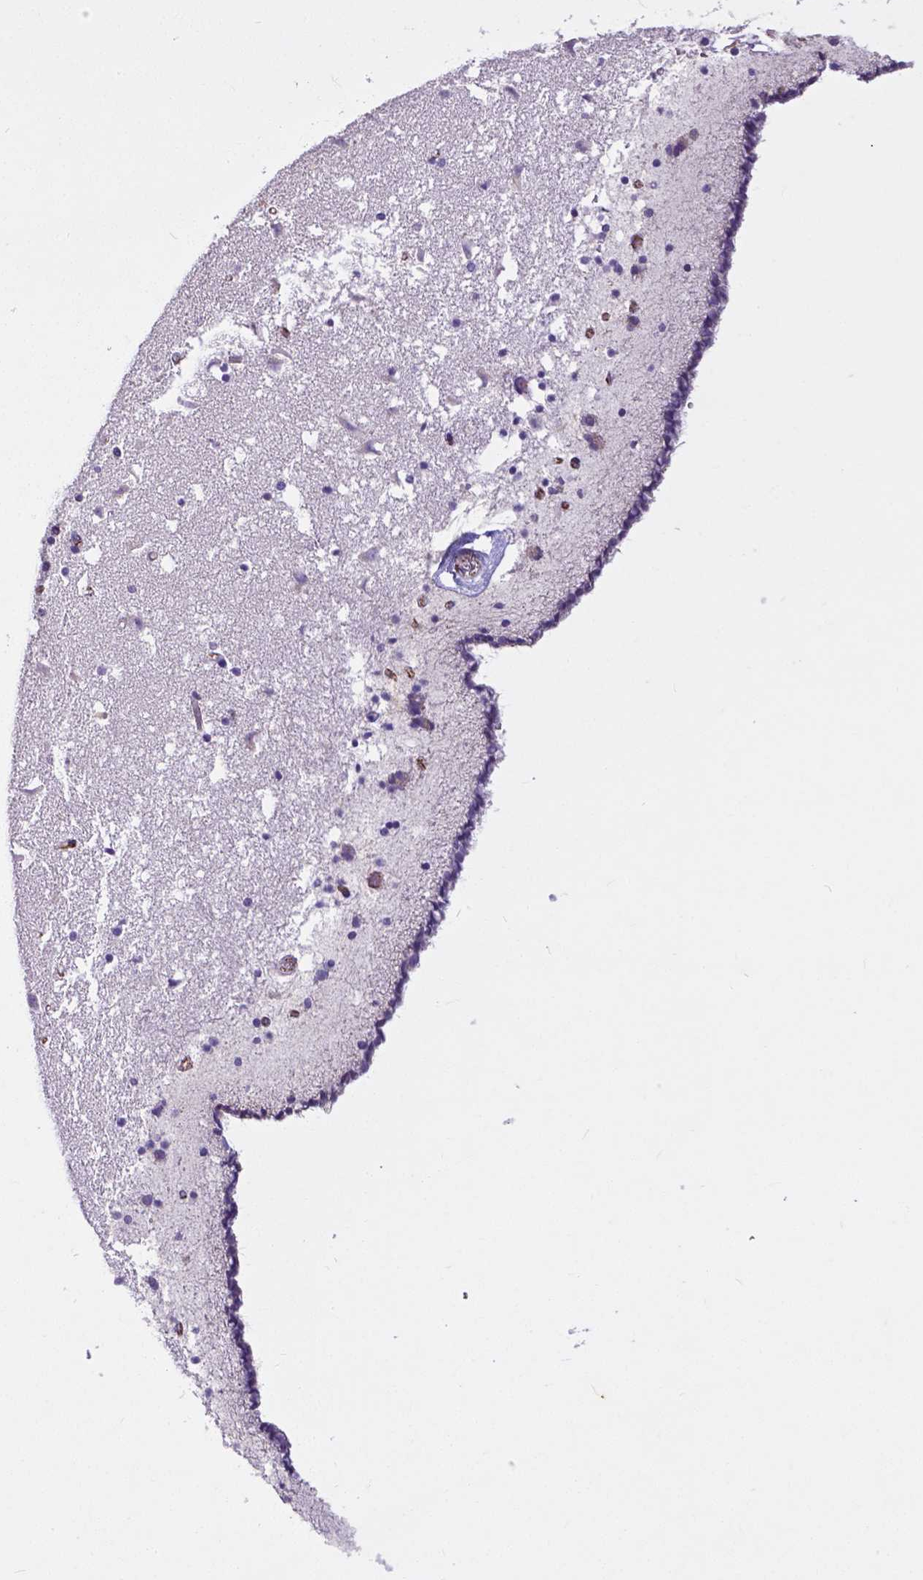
{"staining": {"intensity": "negative", "quantity": "none", "location": "none"}, "tissue": "caudate", "cell_type": "Glial cells", "image_type": "normal", "snomed": [{"axis": "morphology", "description": "Normal tissue, NOS"}, {"axis": "topography", "description": "Lateral ventricle wall"}], "caption": "DAB (3,3'-diaminobenzidine) immunohistochemical staining of unremarkable human caudate shows no significant expression in glial cells. The staining is performed using DAB brown chromogen with nuclei counter-stained in using hematoxylin.", "gene": "OCLN", "patient": {"sex": "female", "age": 42}}